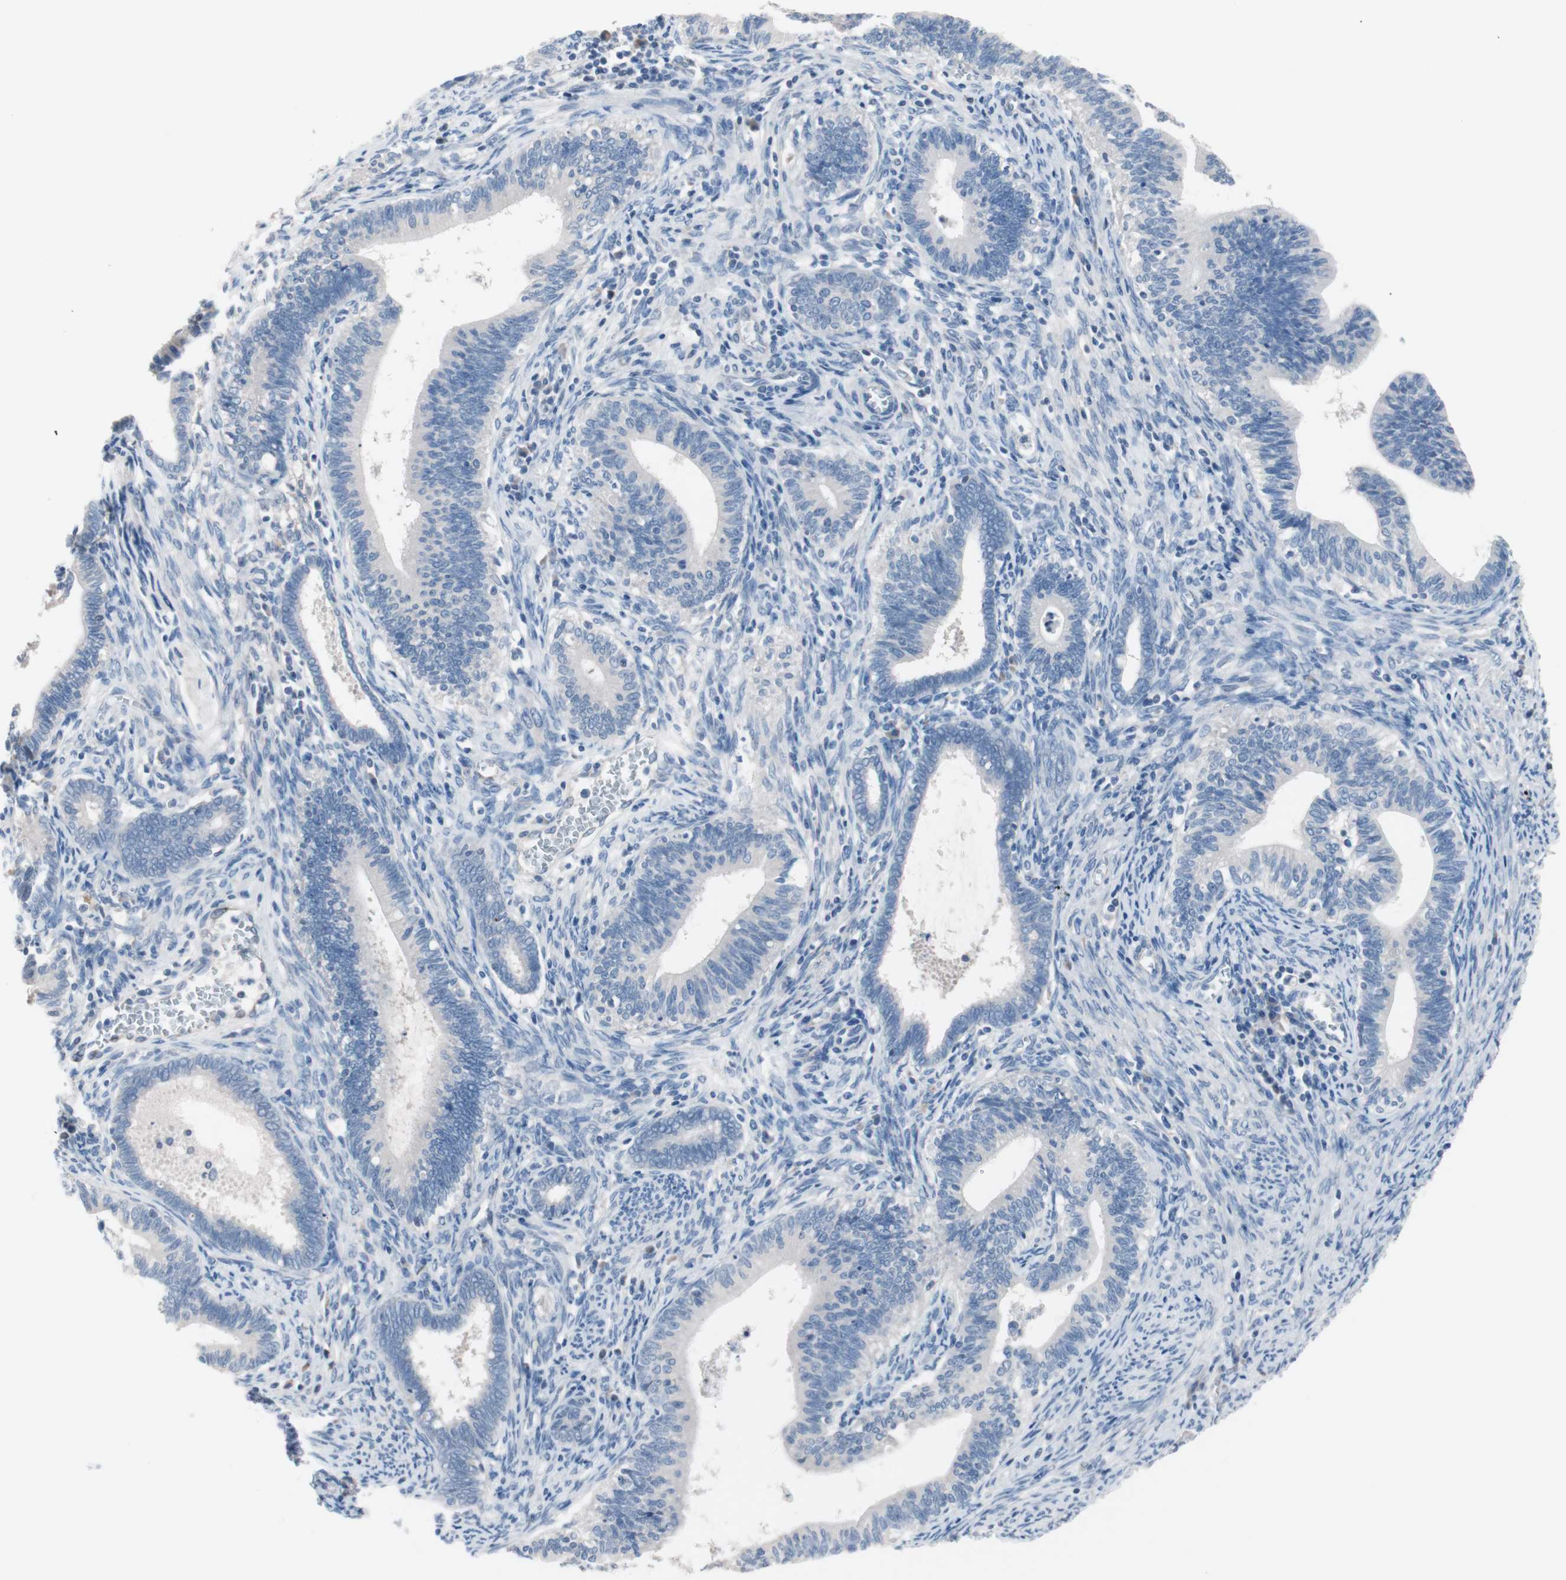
{"staining": {"intensity": "negative", "quantity": "none", "location": "none"}, "tissue": "cervical cancer", "cell_type": "Tumor cells", "image_type": "cancer", "snomed": [{"axis": "morphology", "description": "Adenocarcinoma, NOS"}, {"axis": "topography", "description": "Cervix"}], "caption": "This is an immunohistochemistry (IHC) histopathology image of adenocarcinoma (cervical). There is no expression in tumor cells.", "gene": "ULBP1", "patient": {"sex": "female", "age": 44}}